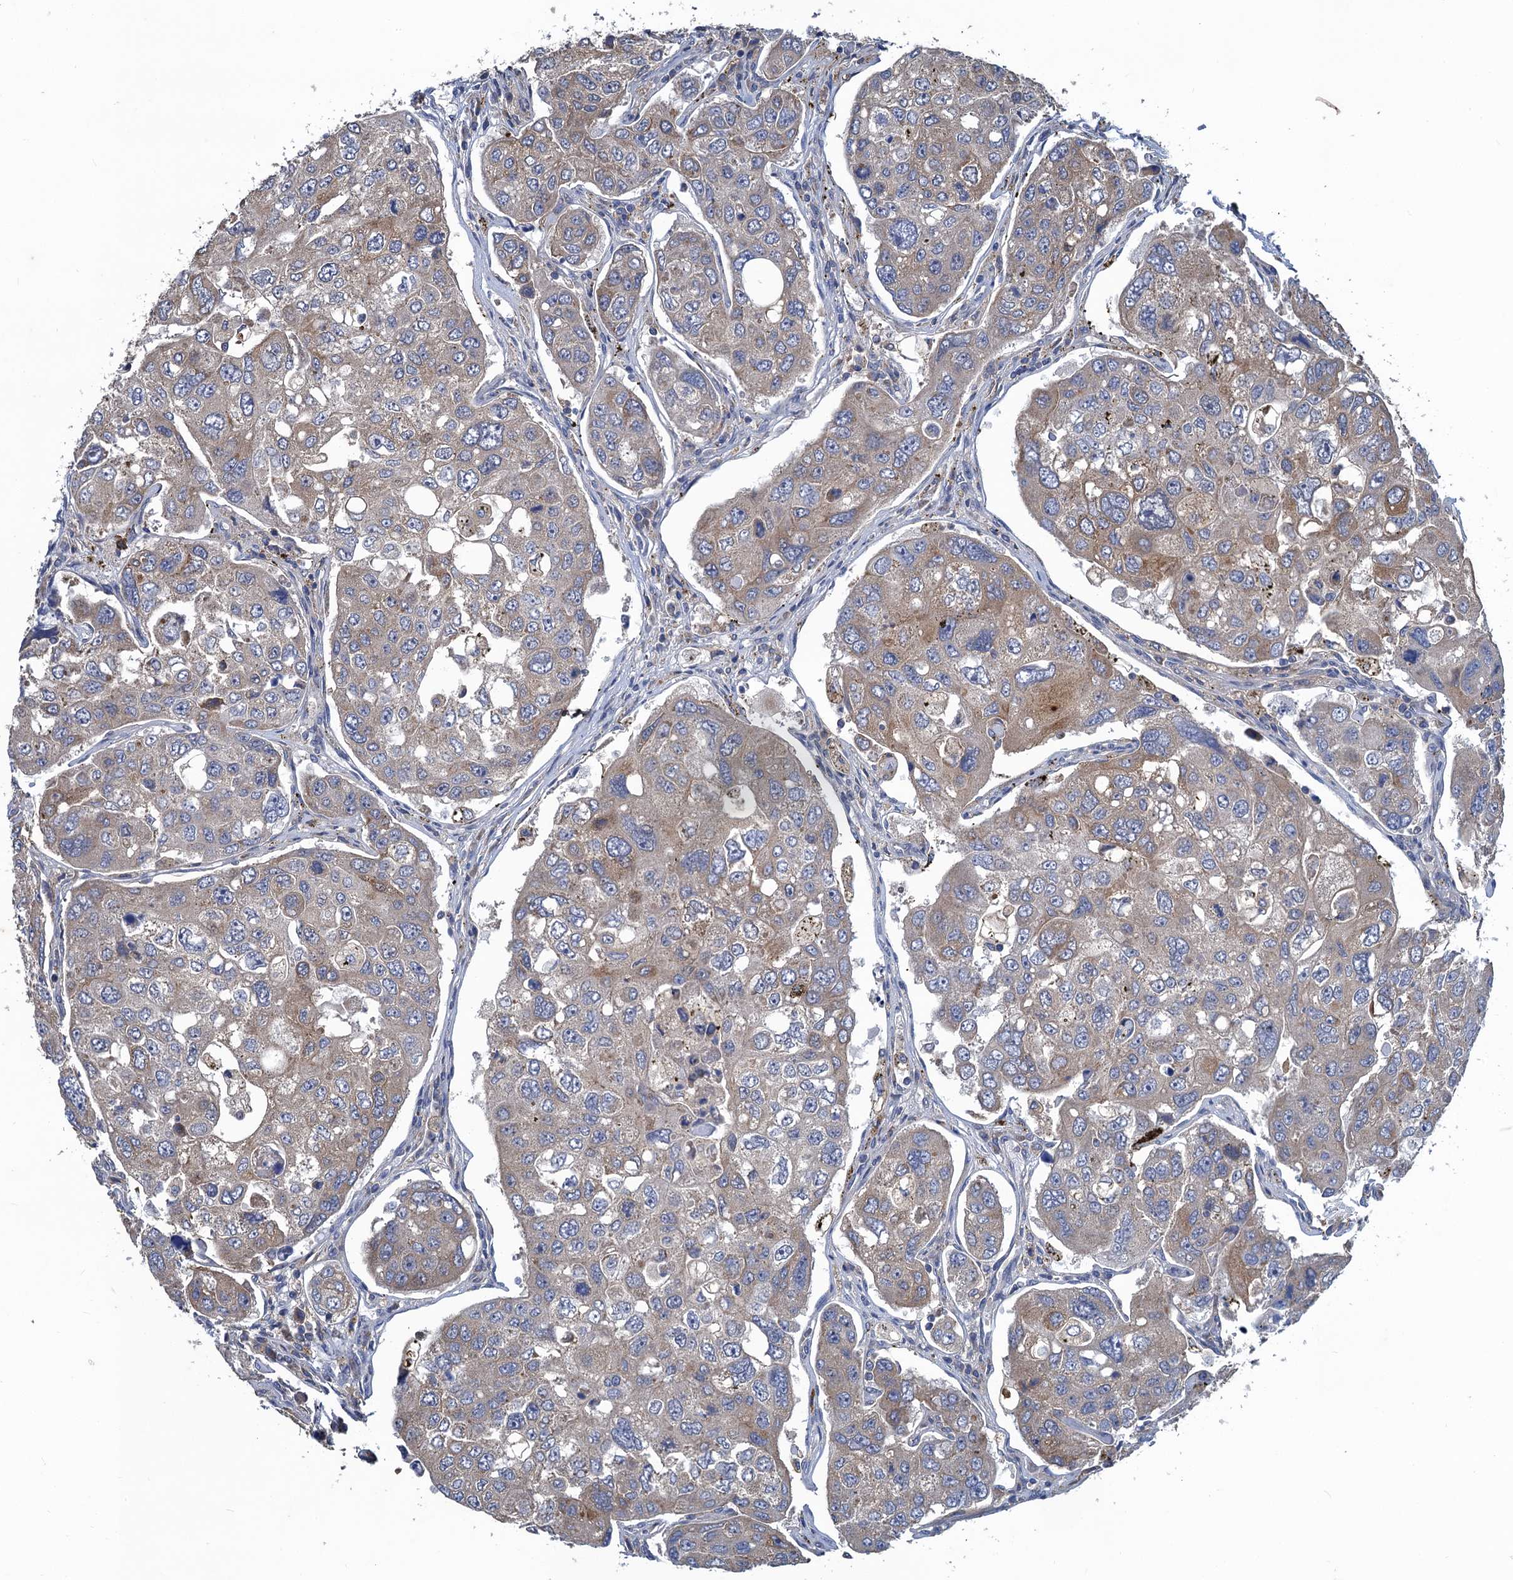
{"staining": {"intensity": "weak", "quantity": "25%-75%", "location": "cytoplasmic/membranous"}, "tissue": "urothelial cancer", "cell_type": "Tumor cells", "image_type": "cancer", "snomed": [{"axis": "morphology", "description": "Urothelial carcinoma, High grade"}, {"axis": "topography", "description": "Lymph node"}, {"axis": "topography", "description": "Urinary bladder"}], "caption": "Immunohistochemistry photomicrograph of urothelial cancer stained for a protein (brown), which exhibits low levels of weak cytoplasmic/membranous positivity in approximately 25%-75% of tumor cells.", "gene": "SNAP29", "patient": {"sex": "male", "age": 51}}